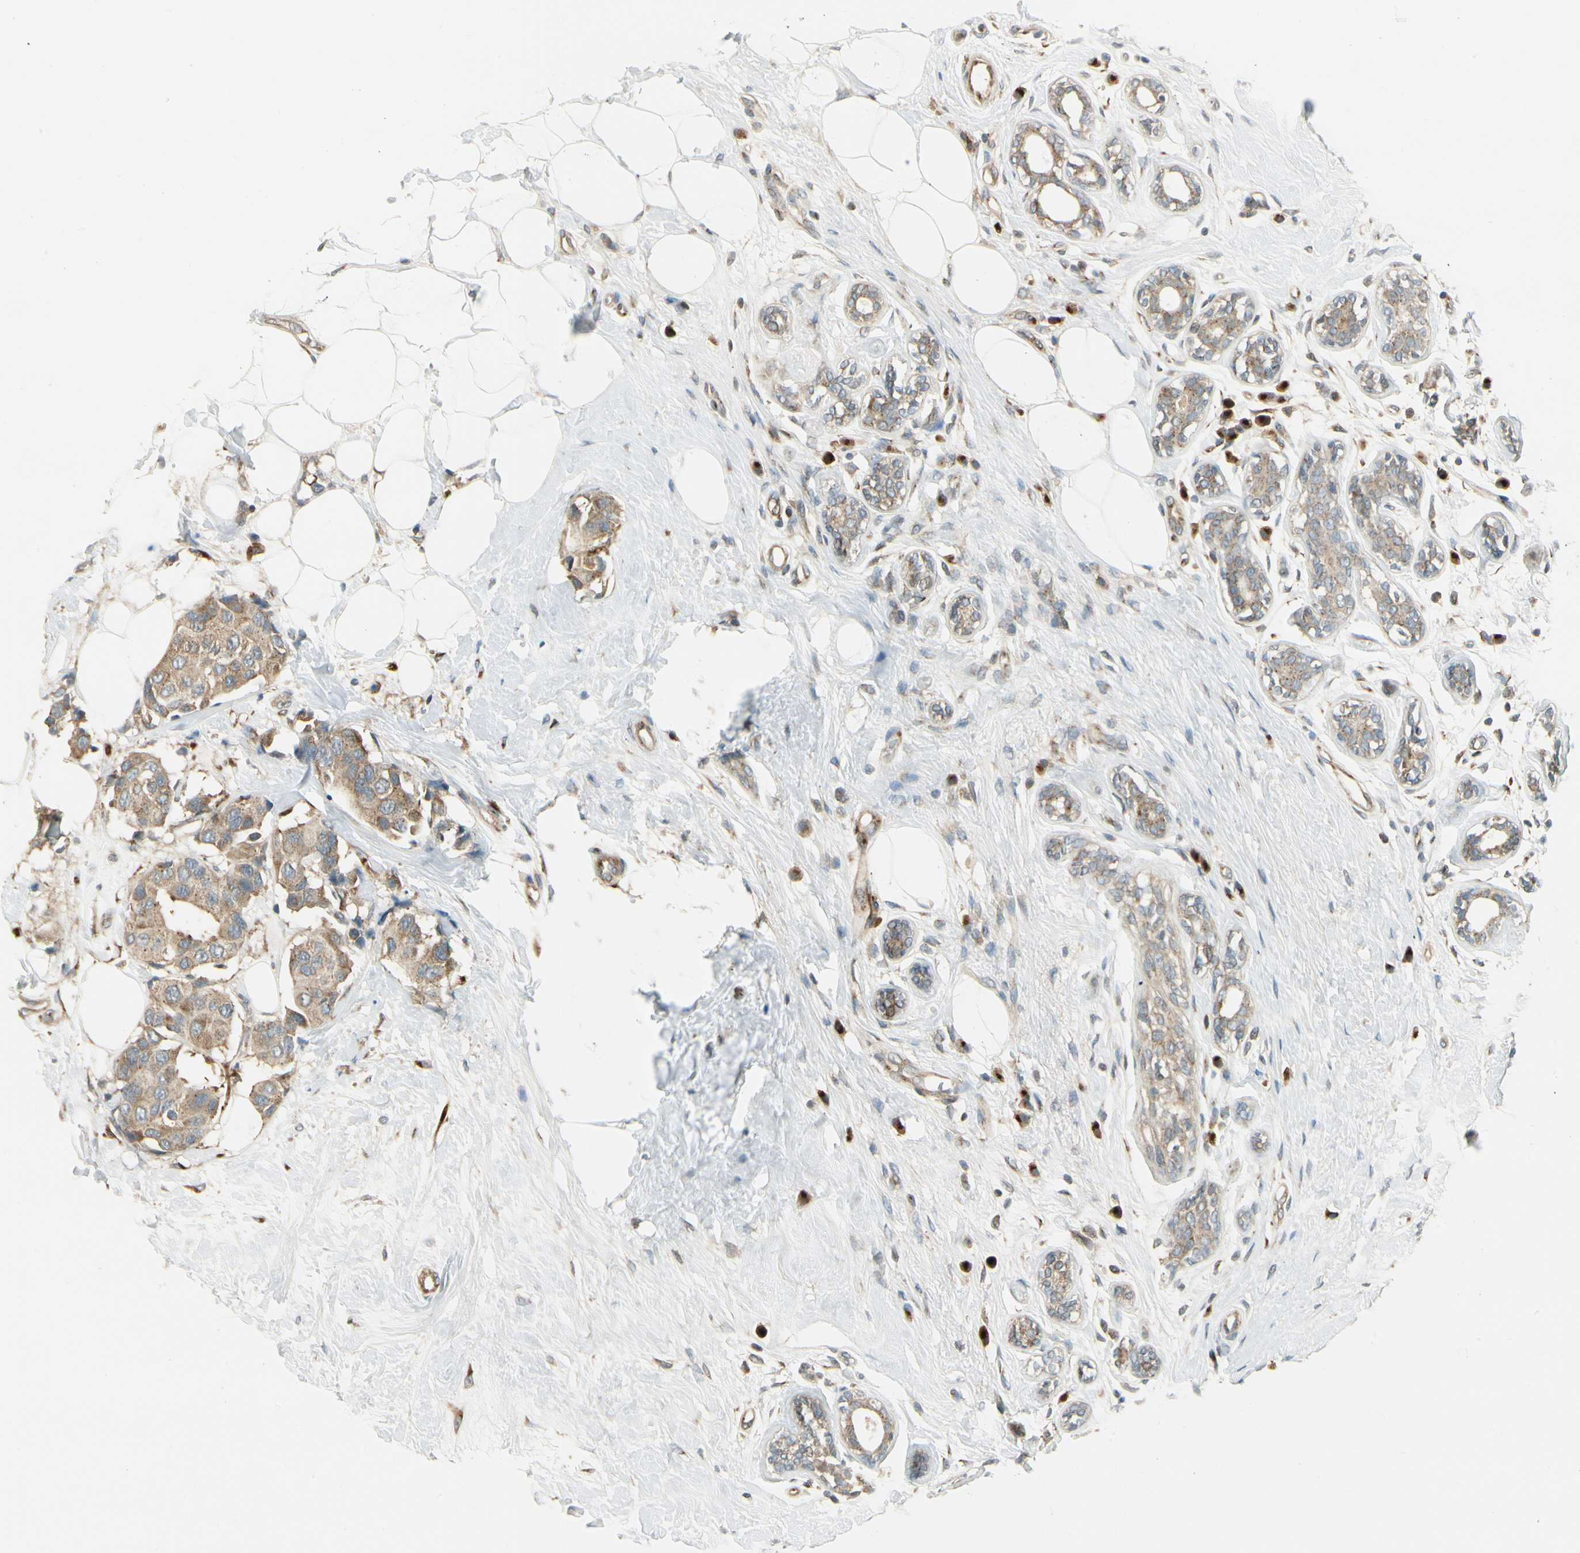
{"staining": {"intensity": "moderate", "quantity": ">75%", "location": "cytoplasmic/membranous"}, "tissue": "breast cancer", "cell_type": "Tumor cells", "image_type": "cancer", "snomed": [{"axis": "morphology", "description": "Normal tissue, NOS"}, {"axis": "morphology", "description": "Duct carcinoma"}, {"axis": "topography", "description": "Breast"}], "caption": "Breast intraductal carcinoma stained for a protein reveals moderate cytoplasmic/membranous positivity in tumor cells.", "gene": "MANSC1", "patient": {"sex": "female", "age": 39}}